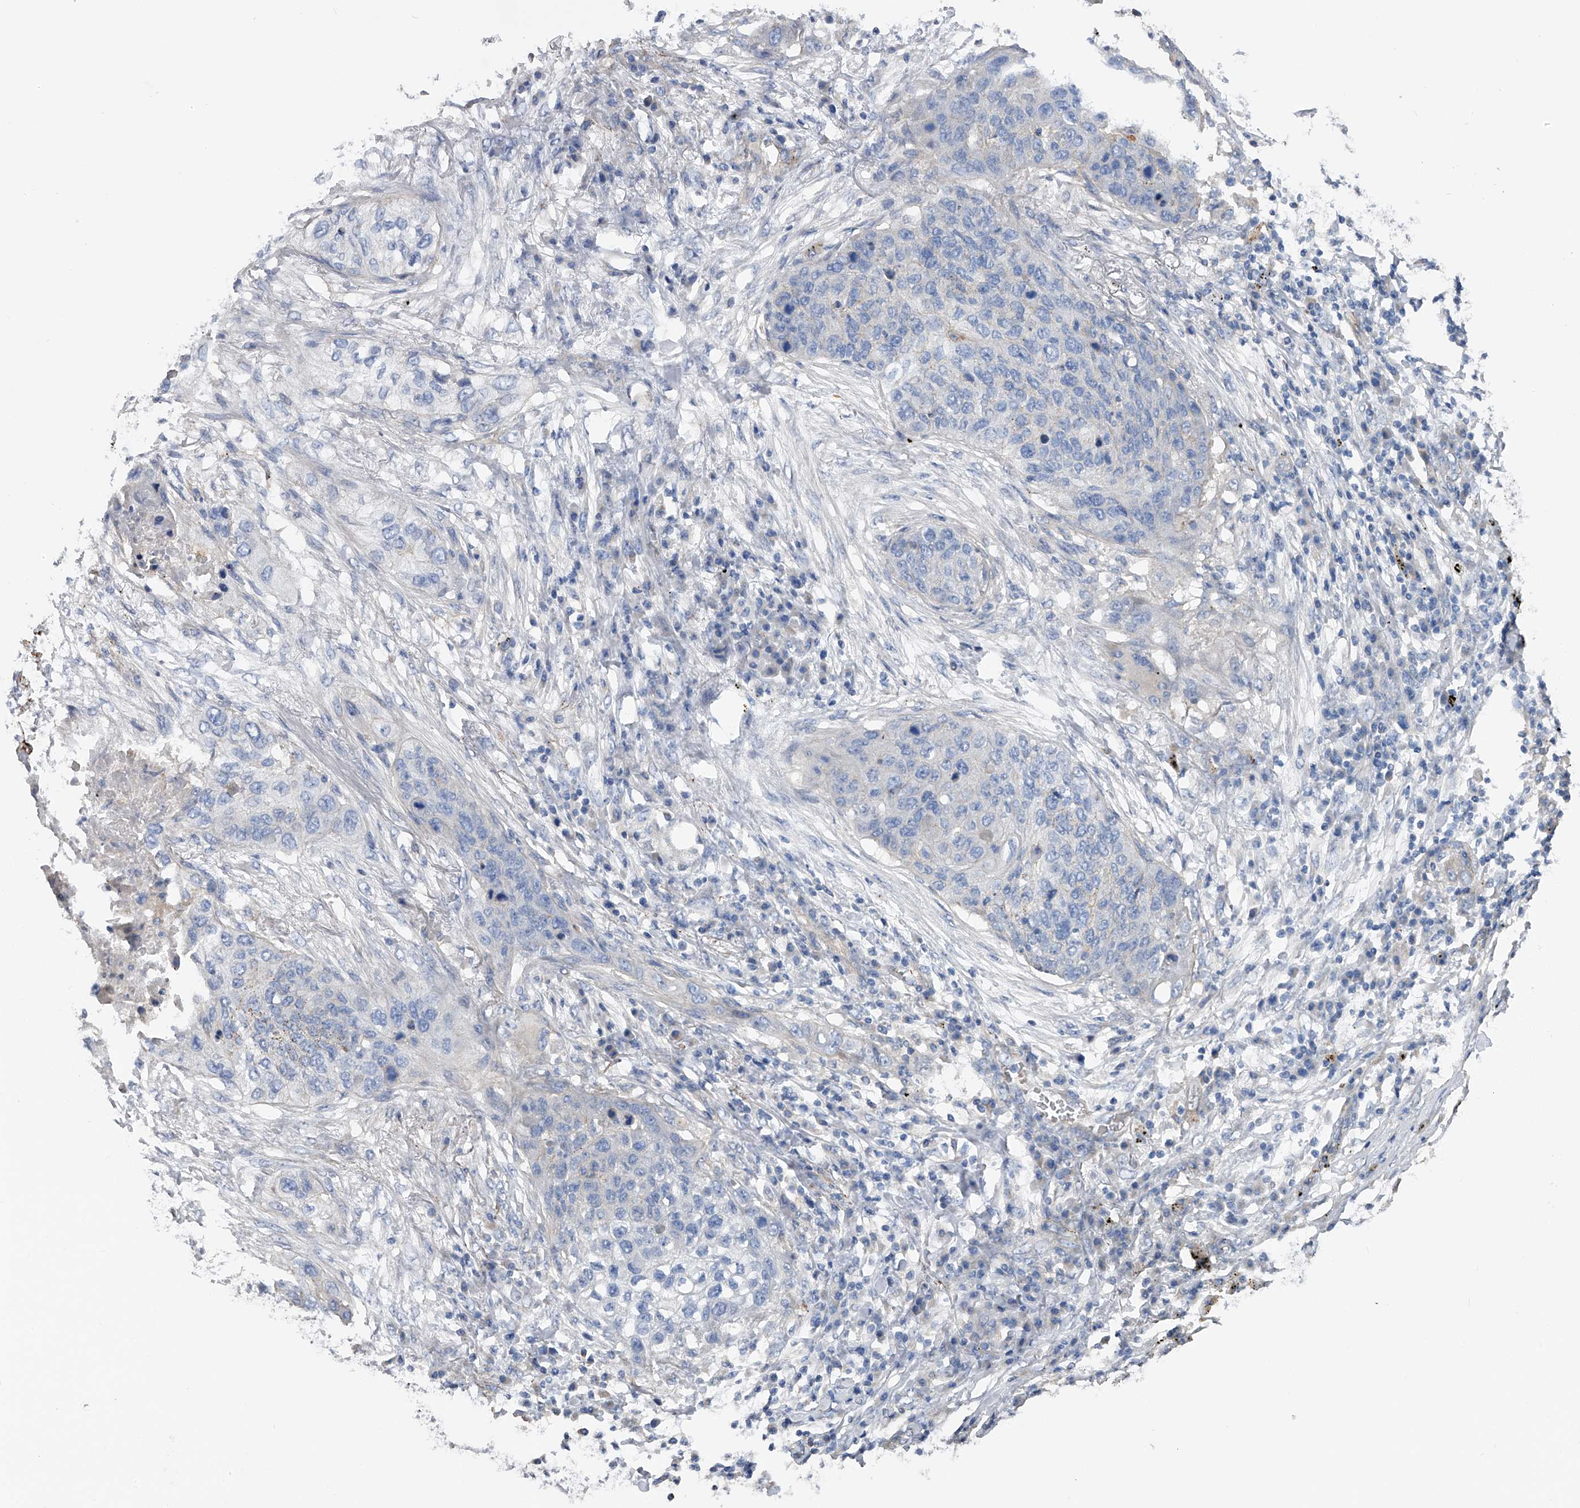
{"staining": {"intensity": "negative", "quantity": "none", "location": "none"}, "tissue": "lung cancer", "cell_type": "Tumor cells", "image_type": "cancer", "snomed": [{"axis": "morphology", "description": "Squamous cell carcinoma, NOS"}, {"axis": "topography", "description": "Lung"}], "caption": "Tumor cells show no significant staining in lung squamous cell carcinoma. (Immunohistochemistry (ihc), brightfield microscopy, high magnification).", "gene": "RWDD2A", "patient": {"sex": "female", "age": 63}}